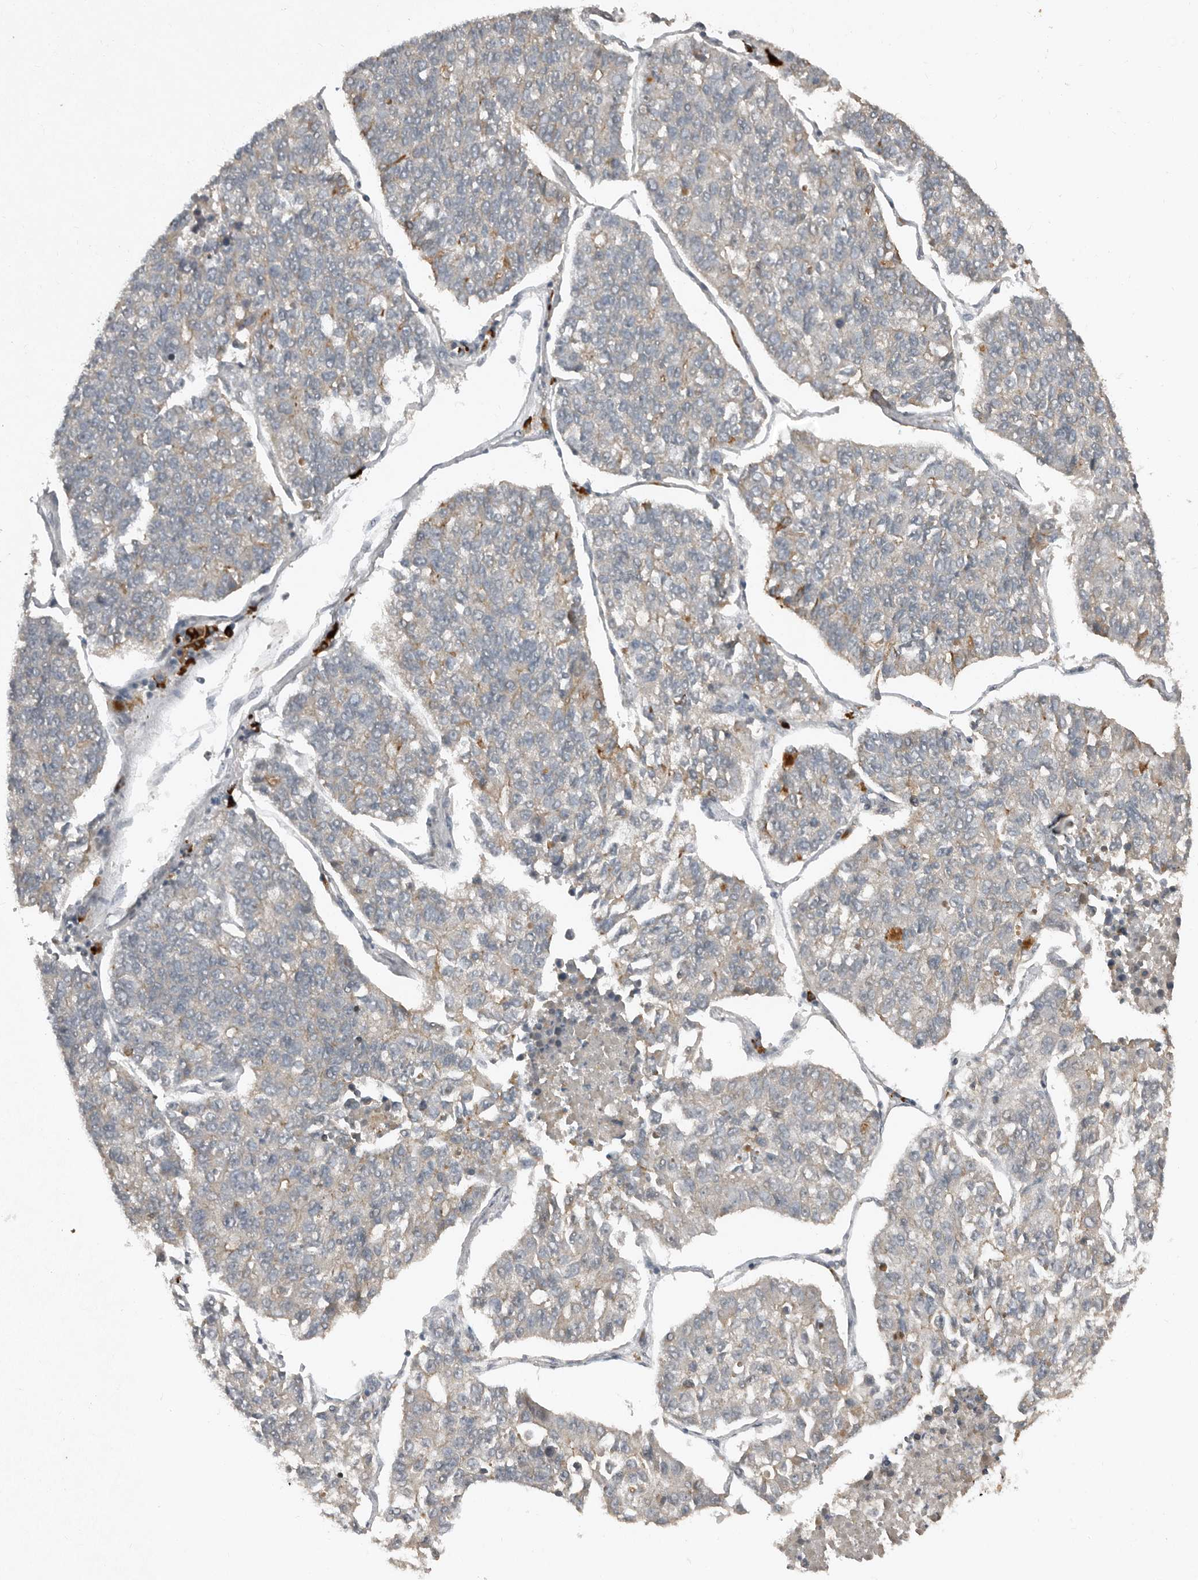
{"staining": {"intensity": "negative", "quantity": "none", "location": "none"}, "tissue": "lung cancer", "cell_type": "Tumor cells", "image_type": "cancer", "snomed": [{"axis": "morphology", "description": "Adenocarcinoma, NOS"}, {"axis": "topography", "description": "Lung"}], "caption": "IHC of lung adenocarcinoma demonstrates no staining in tumor cells.", "gene": "TEAD3", "patient": {"sex": "male", "age": 49}}